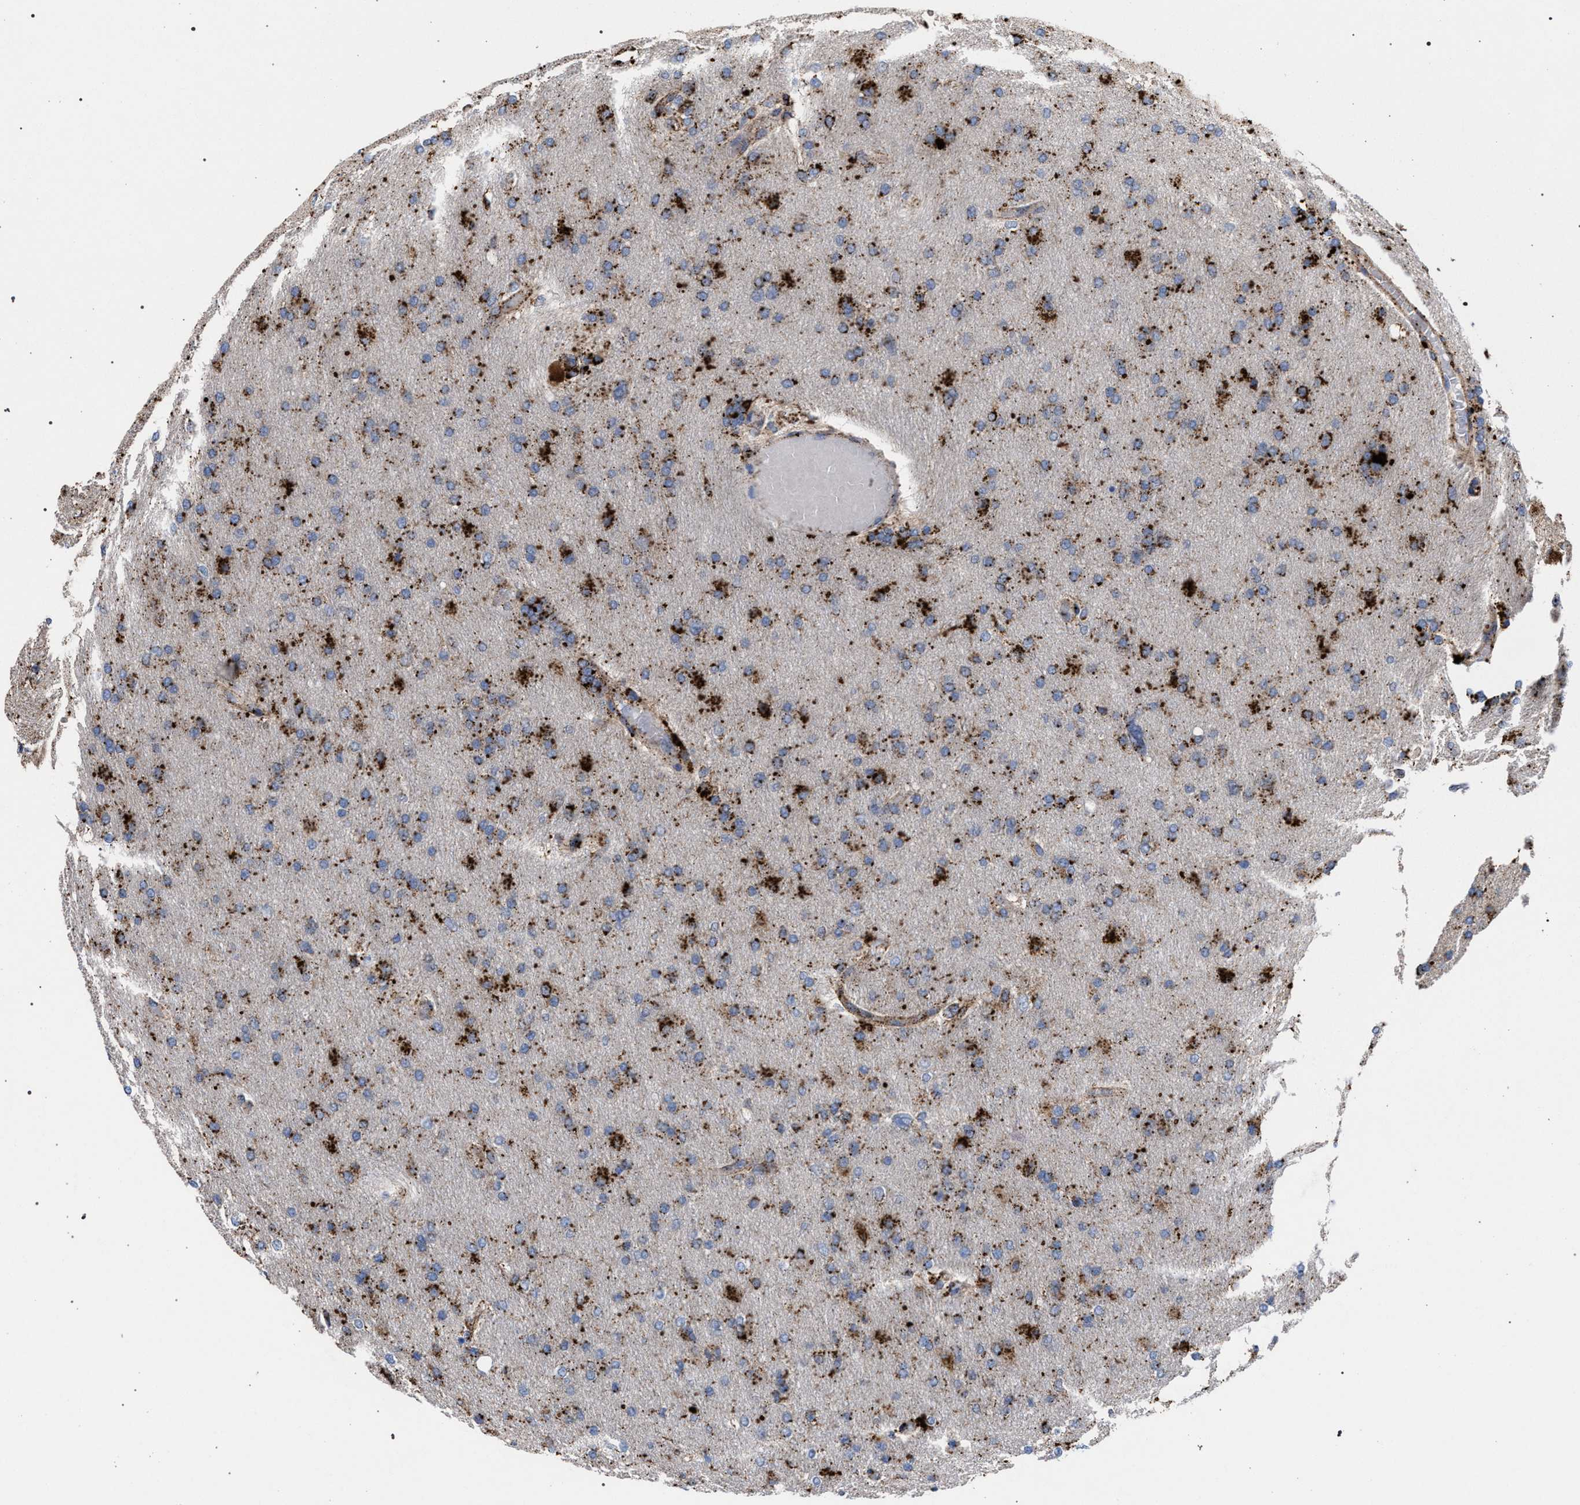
{"staining": {"intensity": "strong", "quantity": "25%-75%", "location": "cytoplasmic/membranous"}, "tissue": "glioma", "cell_type": "Tumor cells", "image_type": "cancer", "snomed": [{"axis": "morphology", "description": "Glioma, malignant, High grade"}, {"axis": "topography", "description": "Cerebral cortex"}], "caption": "Glioma was stained to show a protein in brown. There is high levels of strong cytoplasmic/membranous expression in approximately 25%-75% of tumor cells.", "gene": "PPT1", "patient": {"sex": "female", "age": 36}}